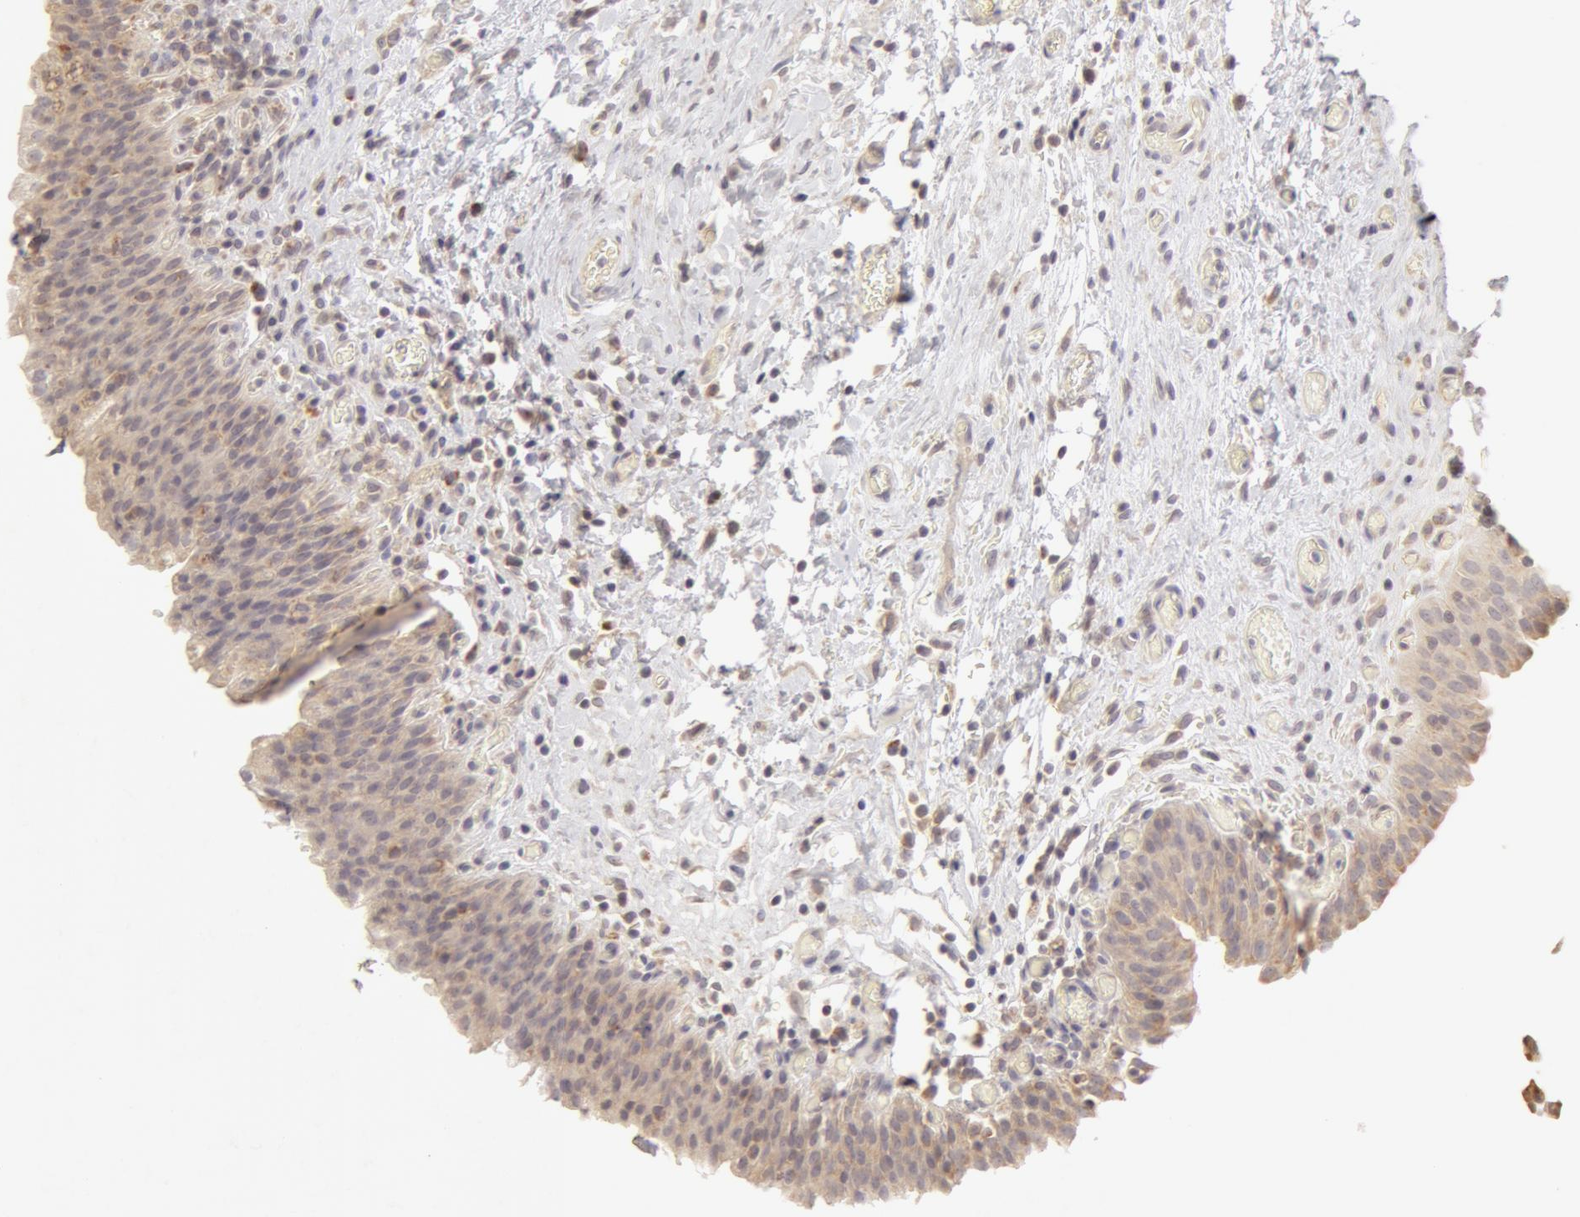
{"staining": {"intensity": "weak", "quantity": ">75%", "location": "cytoplasmic/membranous"}, "tissue": "urinary bladder", "cell_type": "Urothelial cells", "image_type": "normal", "snomed": [{"axis": "morphology", "description": "Normal tissue, NOS"}, {"axis": "topography", "description": "Urinary bladder"}], "caption": "Immunohistochemistry (IHC) staining of unremarkable urinary bladder, which reveals low levels of weak cytoplasmic/membranous positivity in approximately >75% of urothelial cells indicating weak cytoplasmic/membranous protein expression. The staining was performed using DAB (3,3'-diaminobenzidine) (brown) for protein detection and nuclei were counterstained in hematoxylin (blue).", "gene": "ADPRH", "patient": {"sex": "male", "age": 51}}